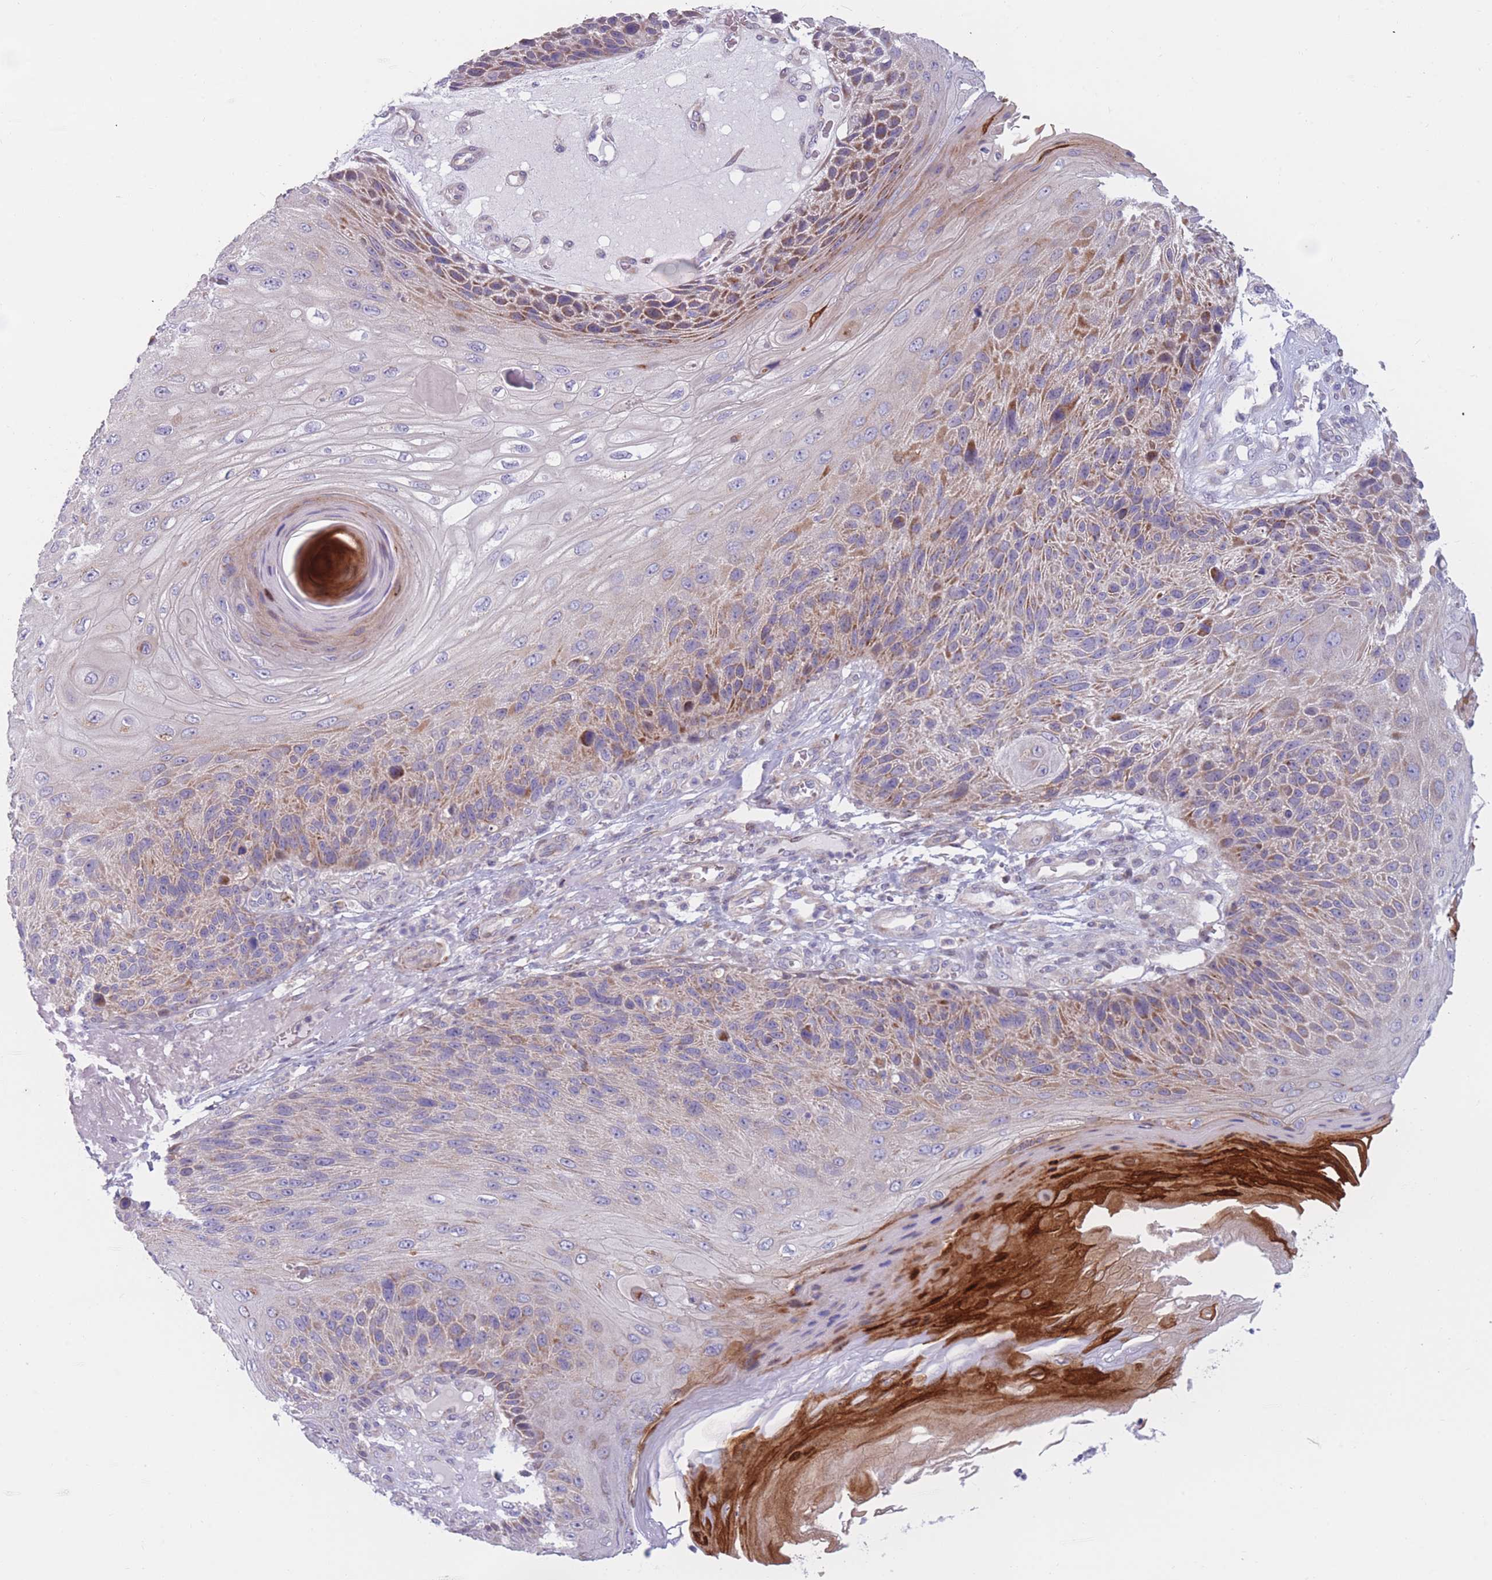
{"staining": {"intensity": "moderate", "quantity": "<25%", "location": "cytoplasmic/membranous"}, "tissue": "skin cancer", "cell_type": "Tumor cells", "image_type": "cancer", "snomed": [{"axis": "morphology", "description": "Squamous cell carcinoma, NOS"}, {"axis": "topography", "description": "Skin"}], "caption": "Squamous cell carcinoma (skin) tissue exhibits moderate cytoplasmic/membranous expression in about <25% of tumor cells (DAB IHC, brown staining for protein, blue staining for nuclei).", "gene": "PDE4A", "patient": {"sex": "female", "age": 88}}